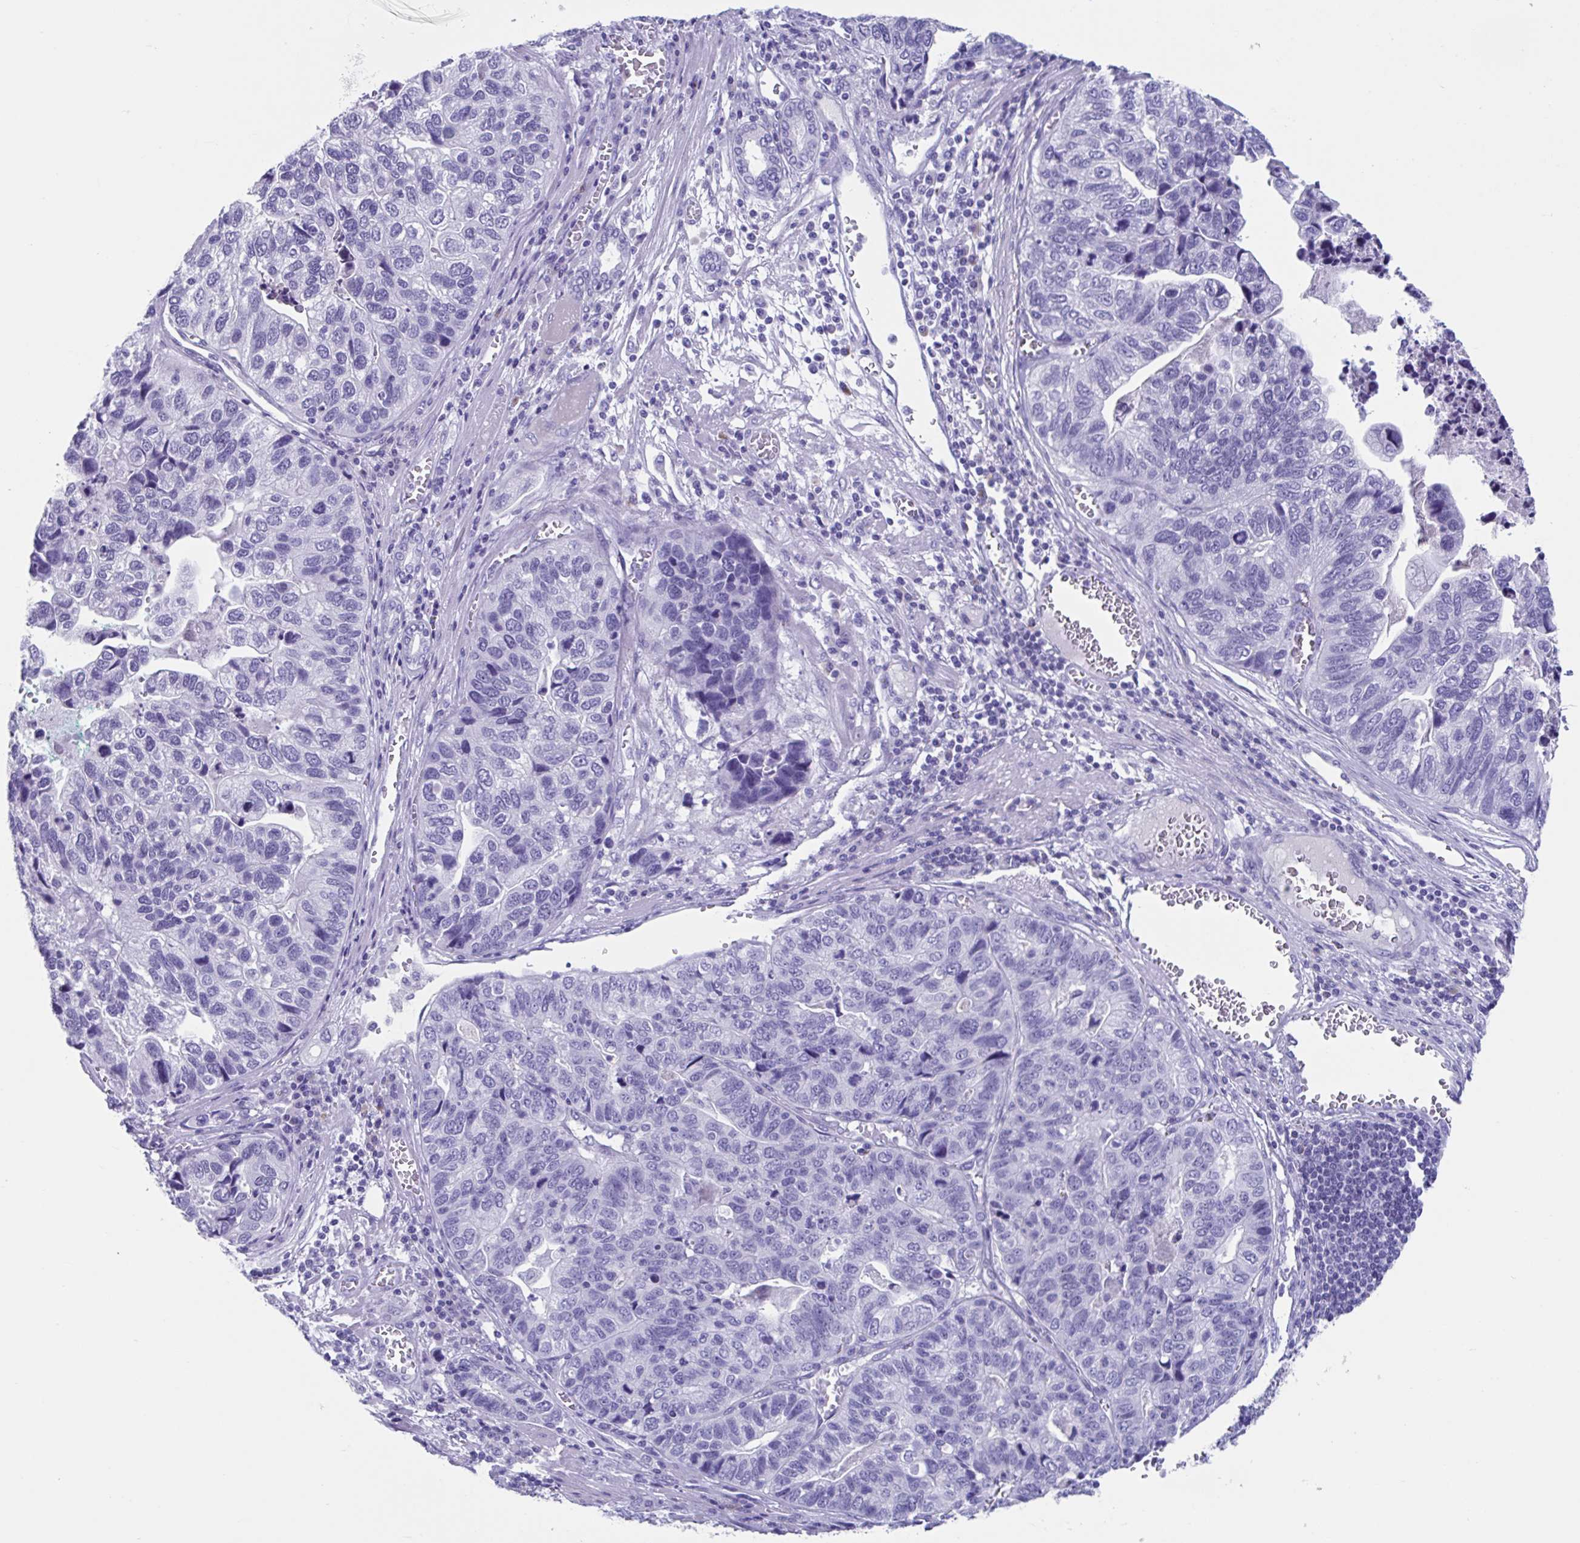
{"staining": {"intensity": "negative", "quantity": "none", "location": "none"}, "tissue": "stomach cancer", "cell_type": "Tumor cells", "image_type": "cancer", "snomed": [{"axis": "morphology", "description": "Adenocarcinoma, NOS"}, {"axis": "topography", "description": "Stomach, upper"}], "caption": "Tumor cells are negative for brown protein staining in stomach cancer (adenocarcinoma).", "gene": "USP35", "patient": {"sex": "female", "age": 67}}